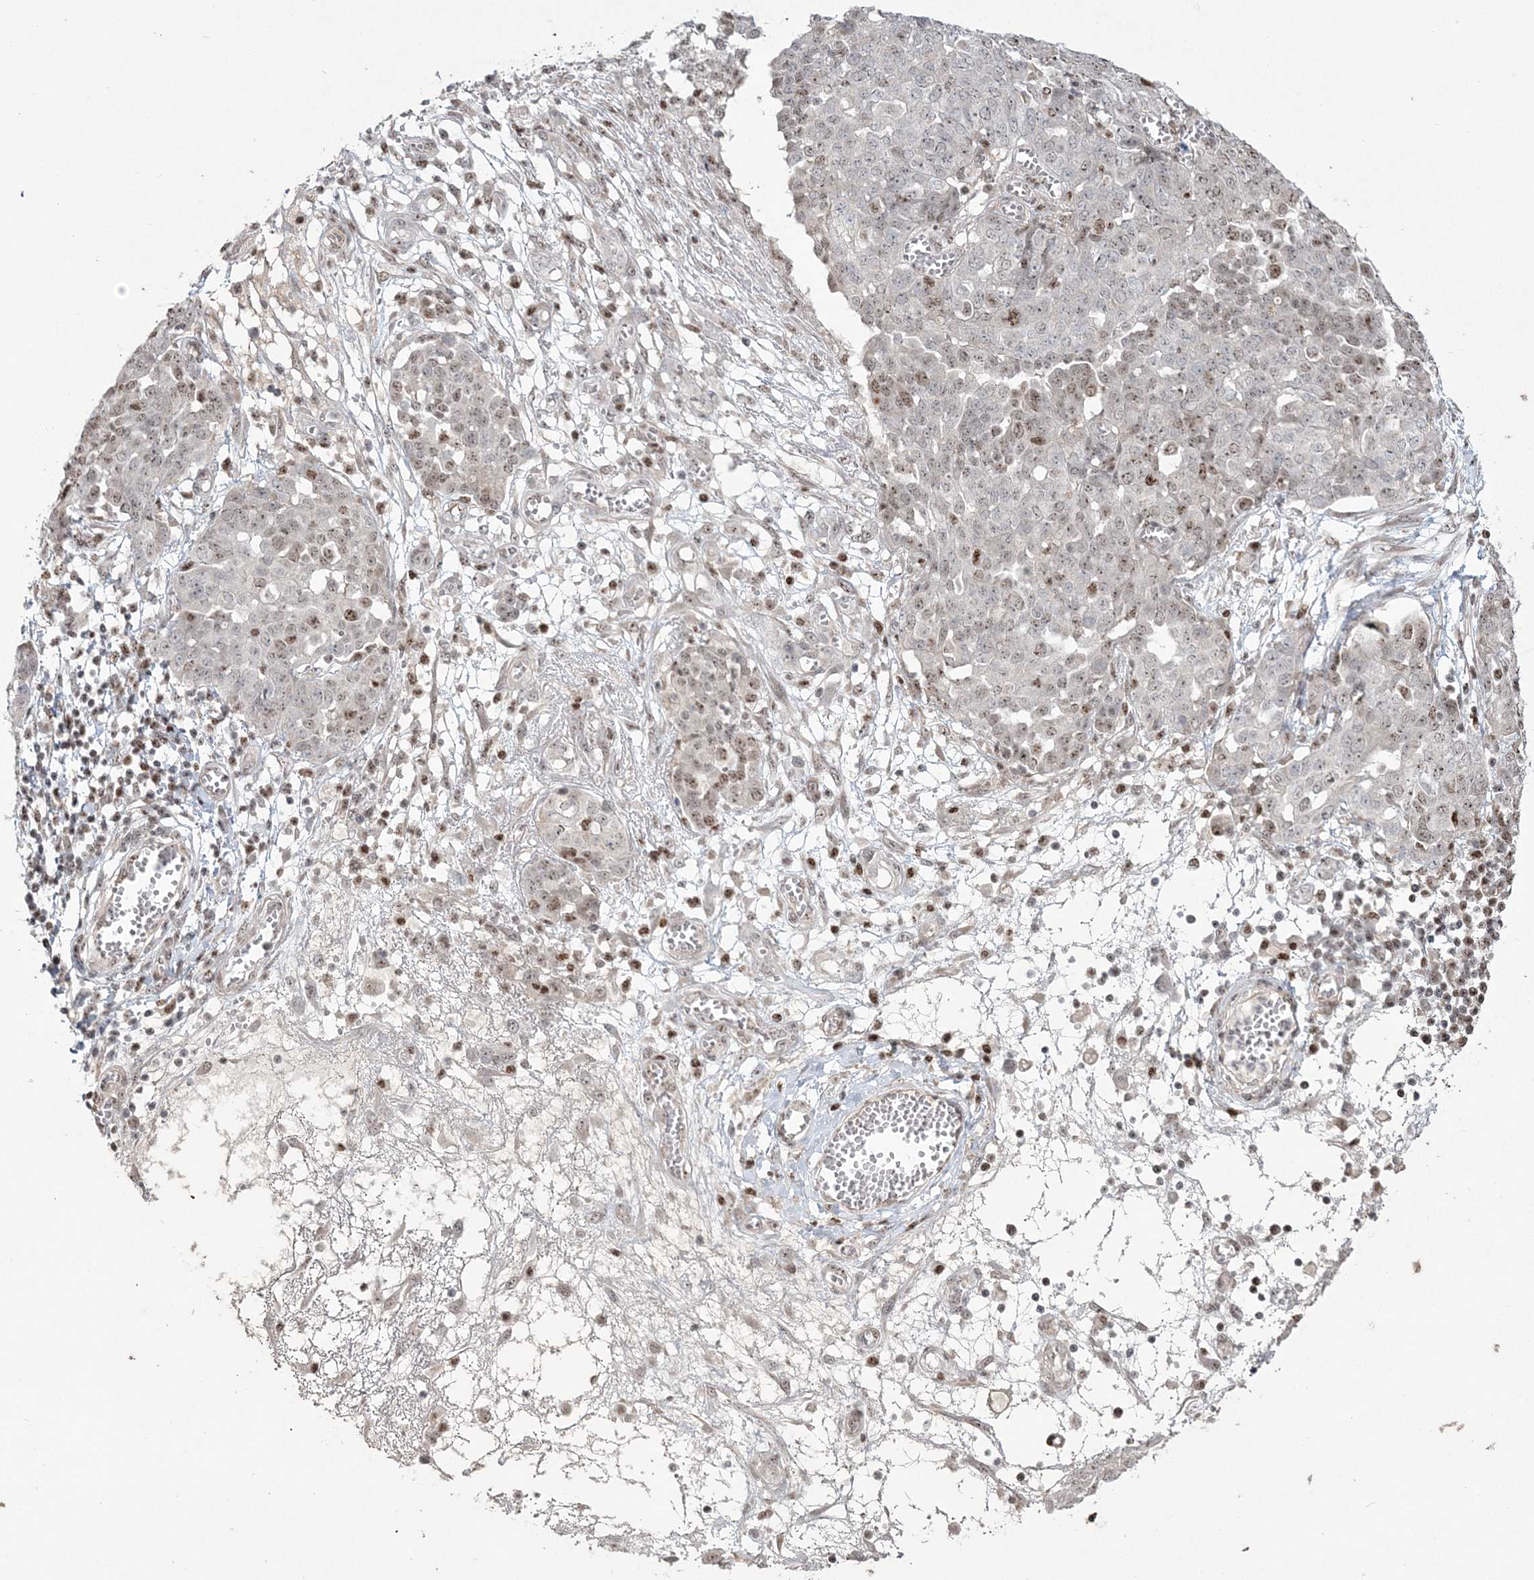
{"staining": {"intensity": "moderate", "quantity": "25%-75%", "location": "nuclear"}, "tissue": "ovarian cancer", "cell_type": "Tumor cells", "image_type": "cancer", "snomed": [{"axis": "morphology", "description": "Cystadenocarcinoma, serous, NOS"}, {"axis": "topography", "description": "Soft tissue"}, {"axis": "topography", "description": "Ovary"}], "caption": "Protein staining of ovarian serous cystadenocarcinoma tissue exhibits moderate nuclear staining in about 25%-75% of tumor cells.", "gene": "RBM17", "patient": {"sex": "female", "age": 57}}